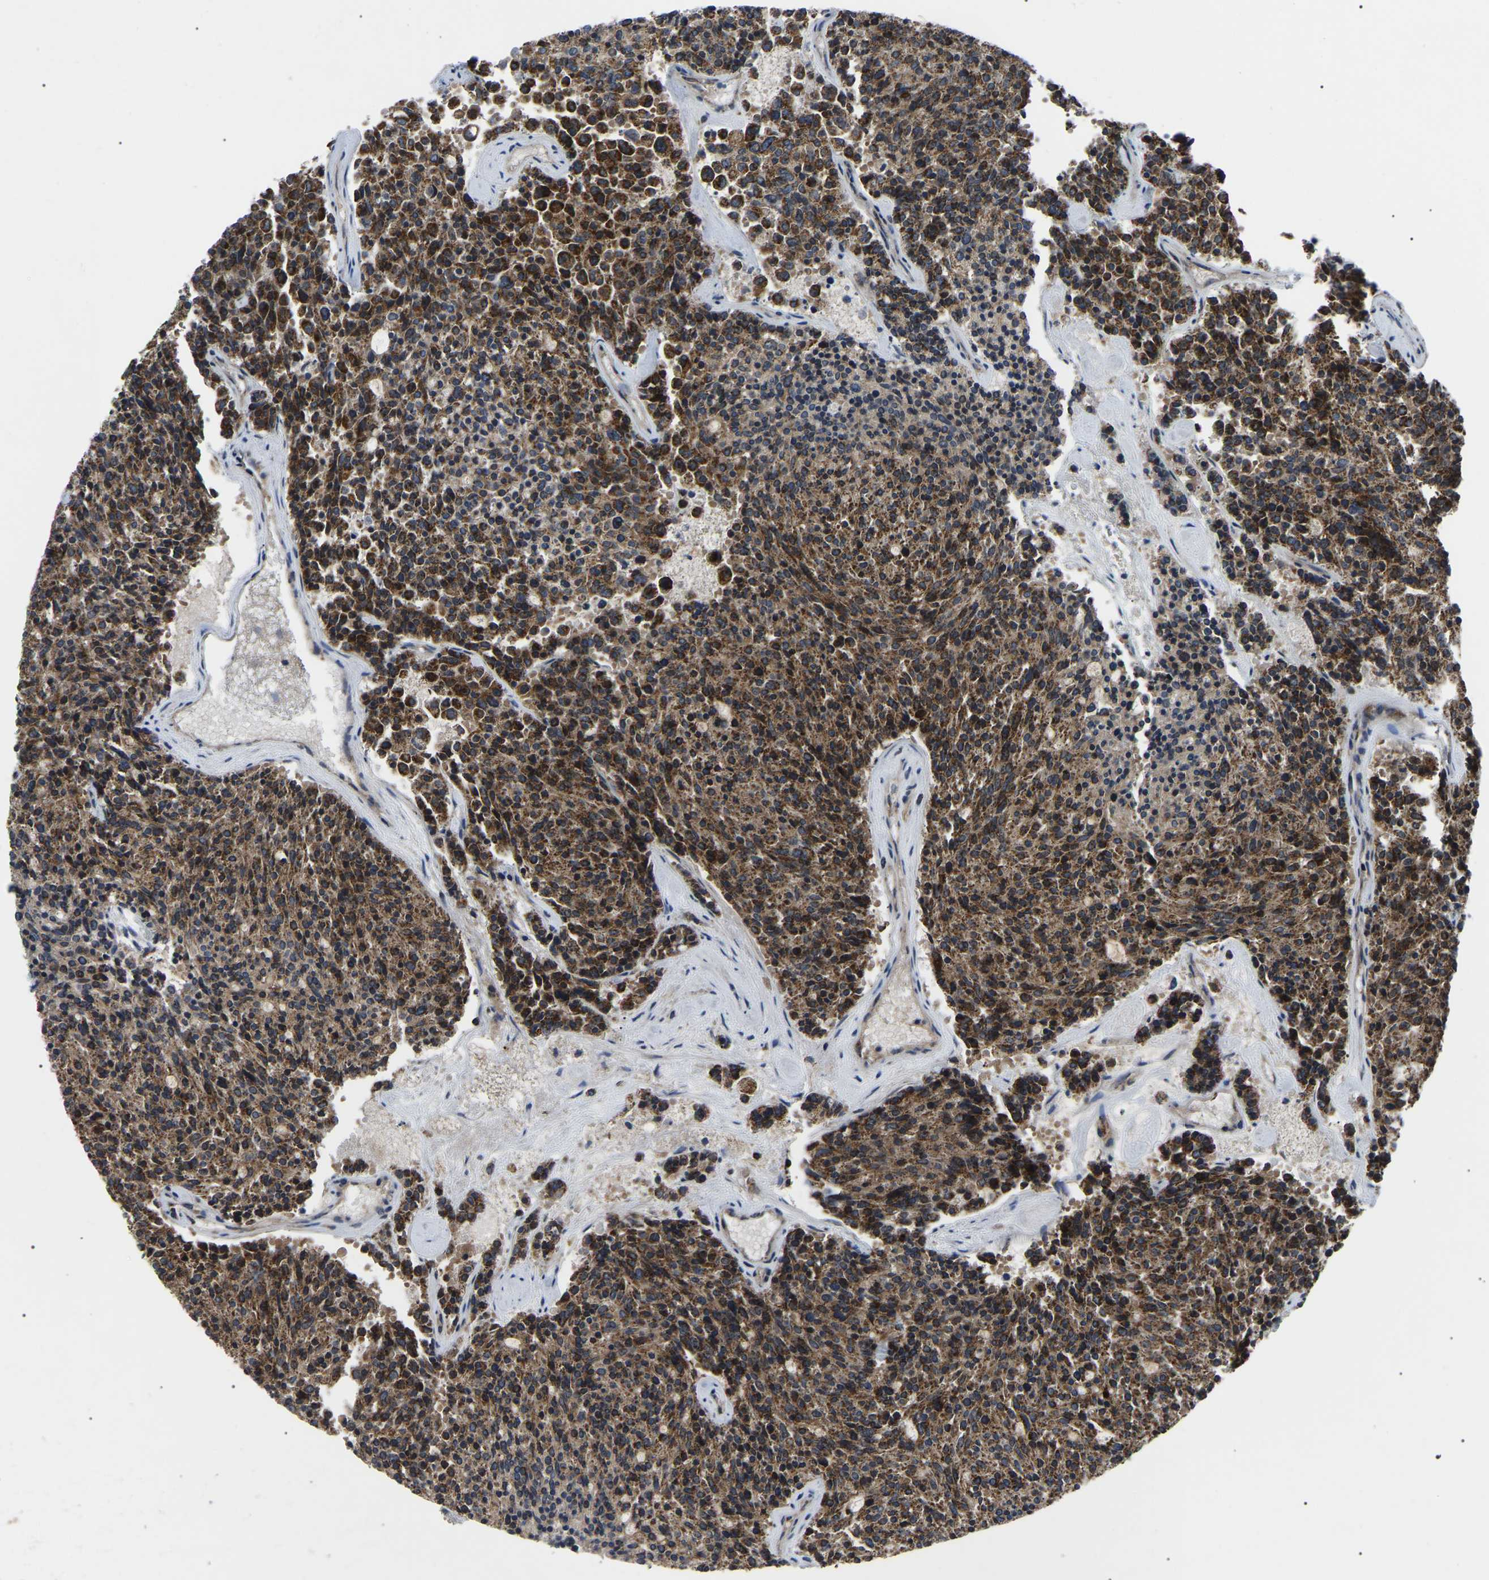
{"staining": {"intensity": "strong", "quantity": ">75%", "location": "cytoplasmic/membranous"}, "tissue": "carcinoid", "cell_type": "Tumor cells", "image_type": "cancer", "snomed": [{"axis": "morphology", "description": "Carcinoid, malignant, NOS"}, {"axis": "topography", "description": "Pancreas"}], "caption": "Strong cytoplasmic/membranous staining for a protein is present in about >75% of tumor cells of malignant carcinoid using immunohistochemistry (IHC).", "gene": "PPM1E", "patient": {"sex": "female", "age": 54}}